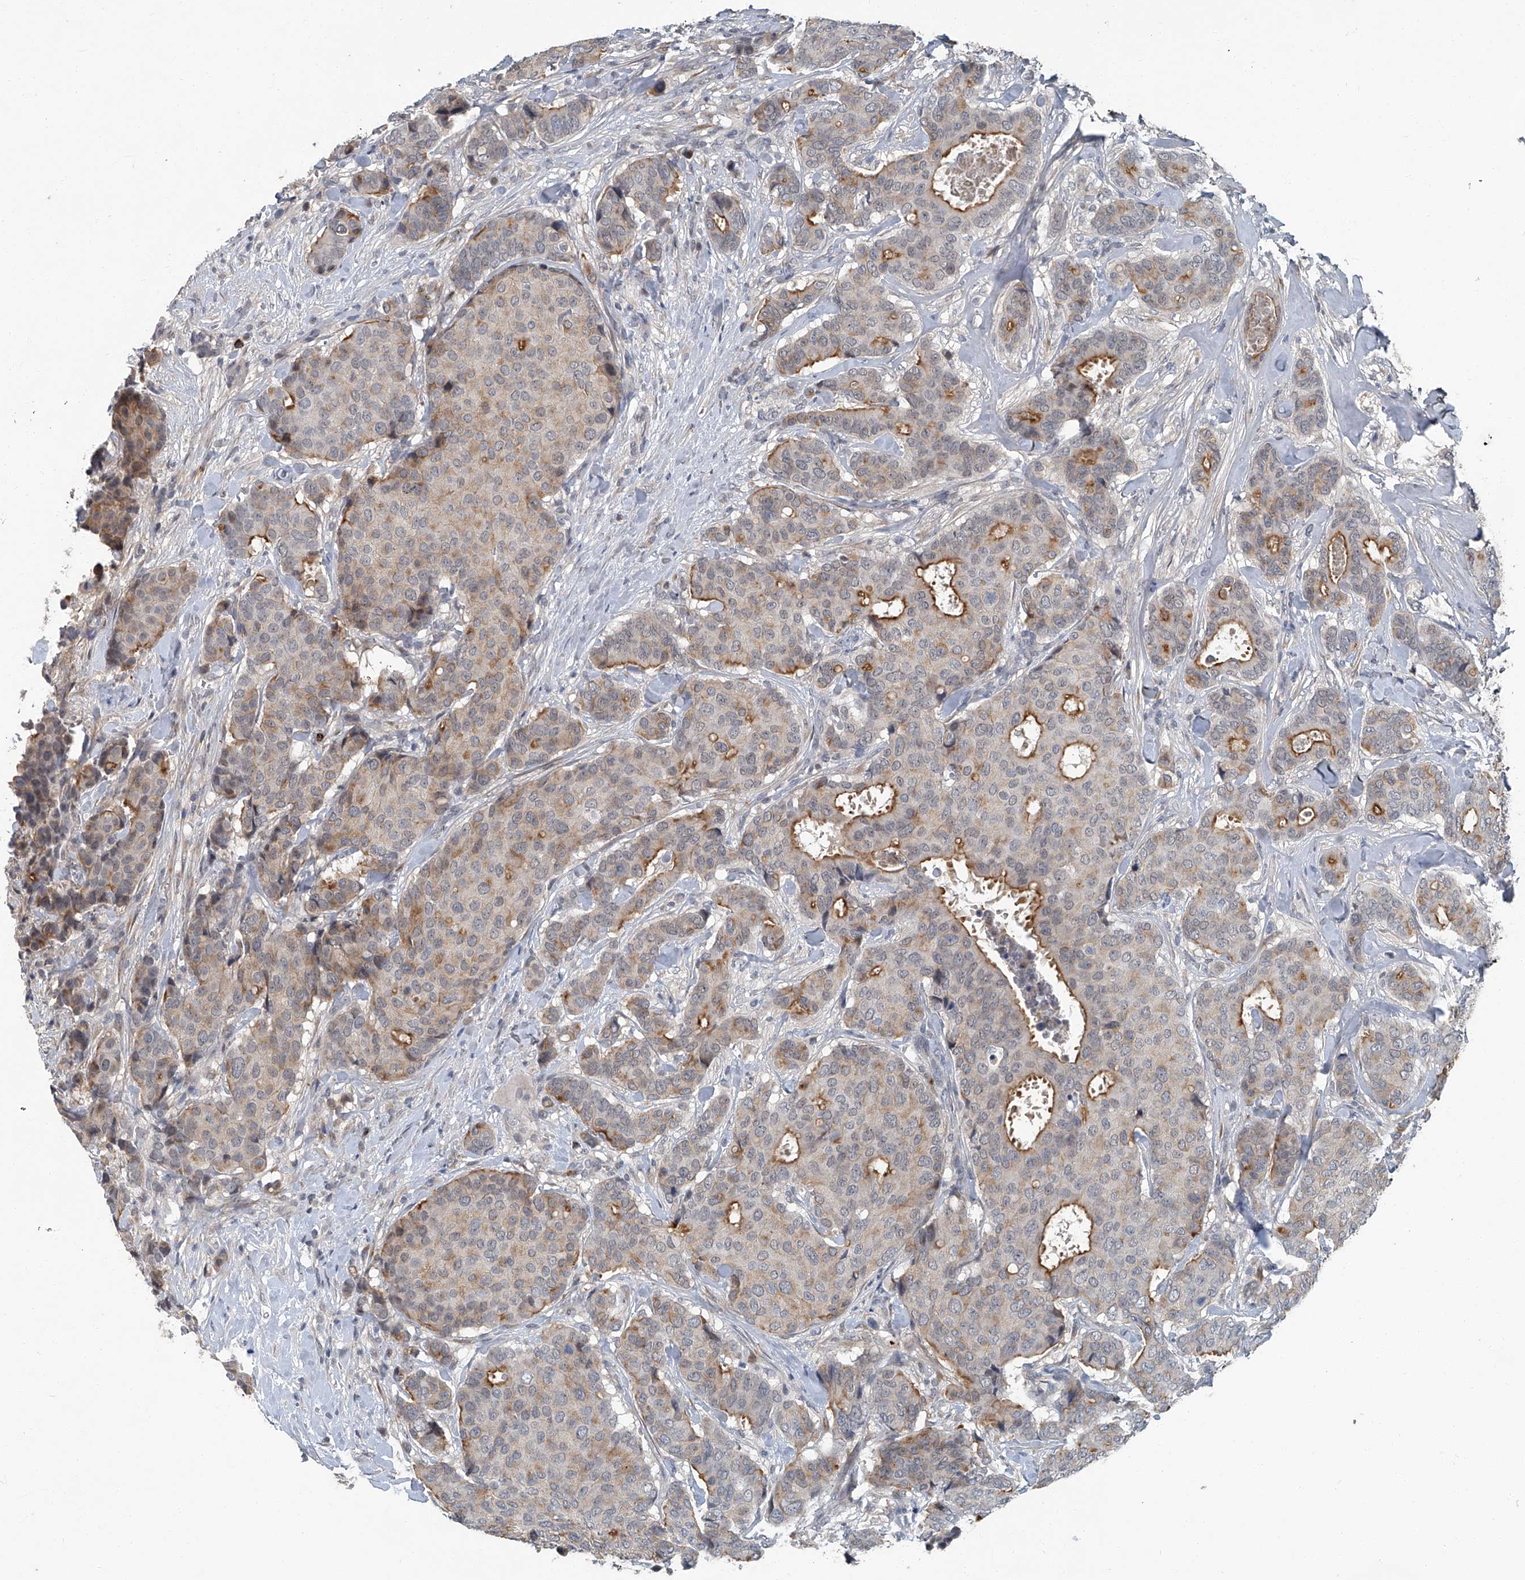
{"staining": {"intensity": "strong", "quantity": "<25%", "location": "cytoplasmic/membranous"}, "tissue": "breast cancer", "cell_type": "Tumor cells", "image_type": "cancer", "snomed": [{"axis": "morphology", "description": "Duct carcinoma"}, {"axis": "topography", "description": "Breast"}], "caption": "A brown stain labels strong cytoplasmic/membranous expression of a protein in intraductal carcinoma (breast) tumor cells.", "gene": "AKNAD1", "patient": {"sex": "female", "age": 75}}